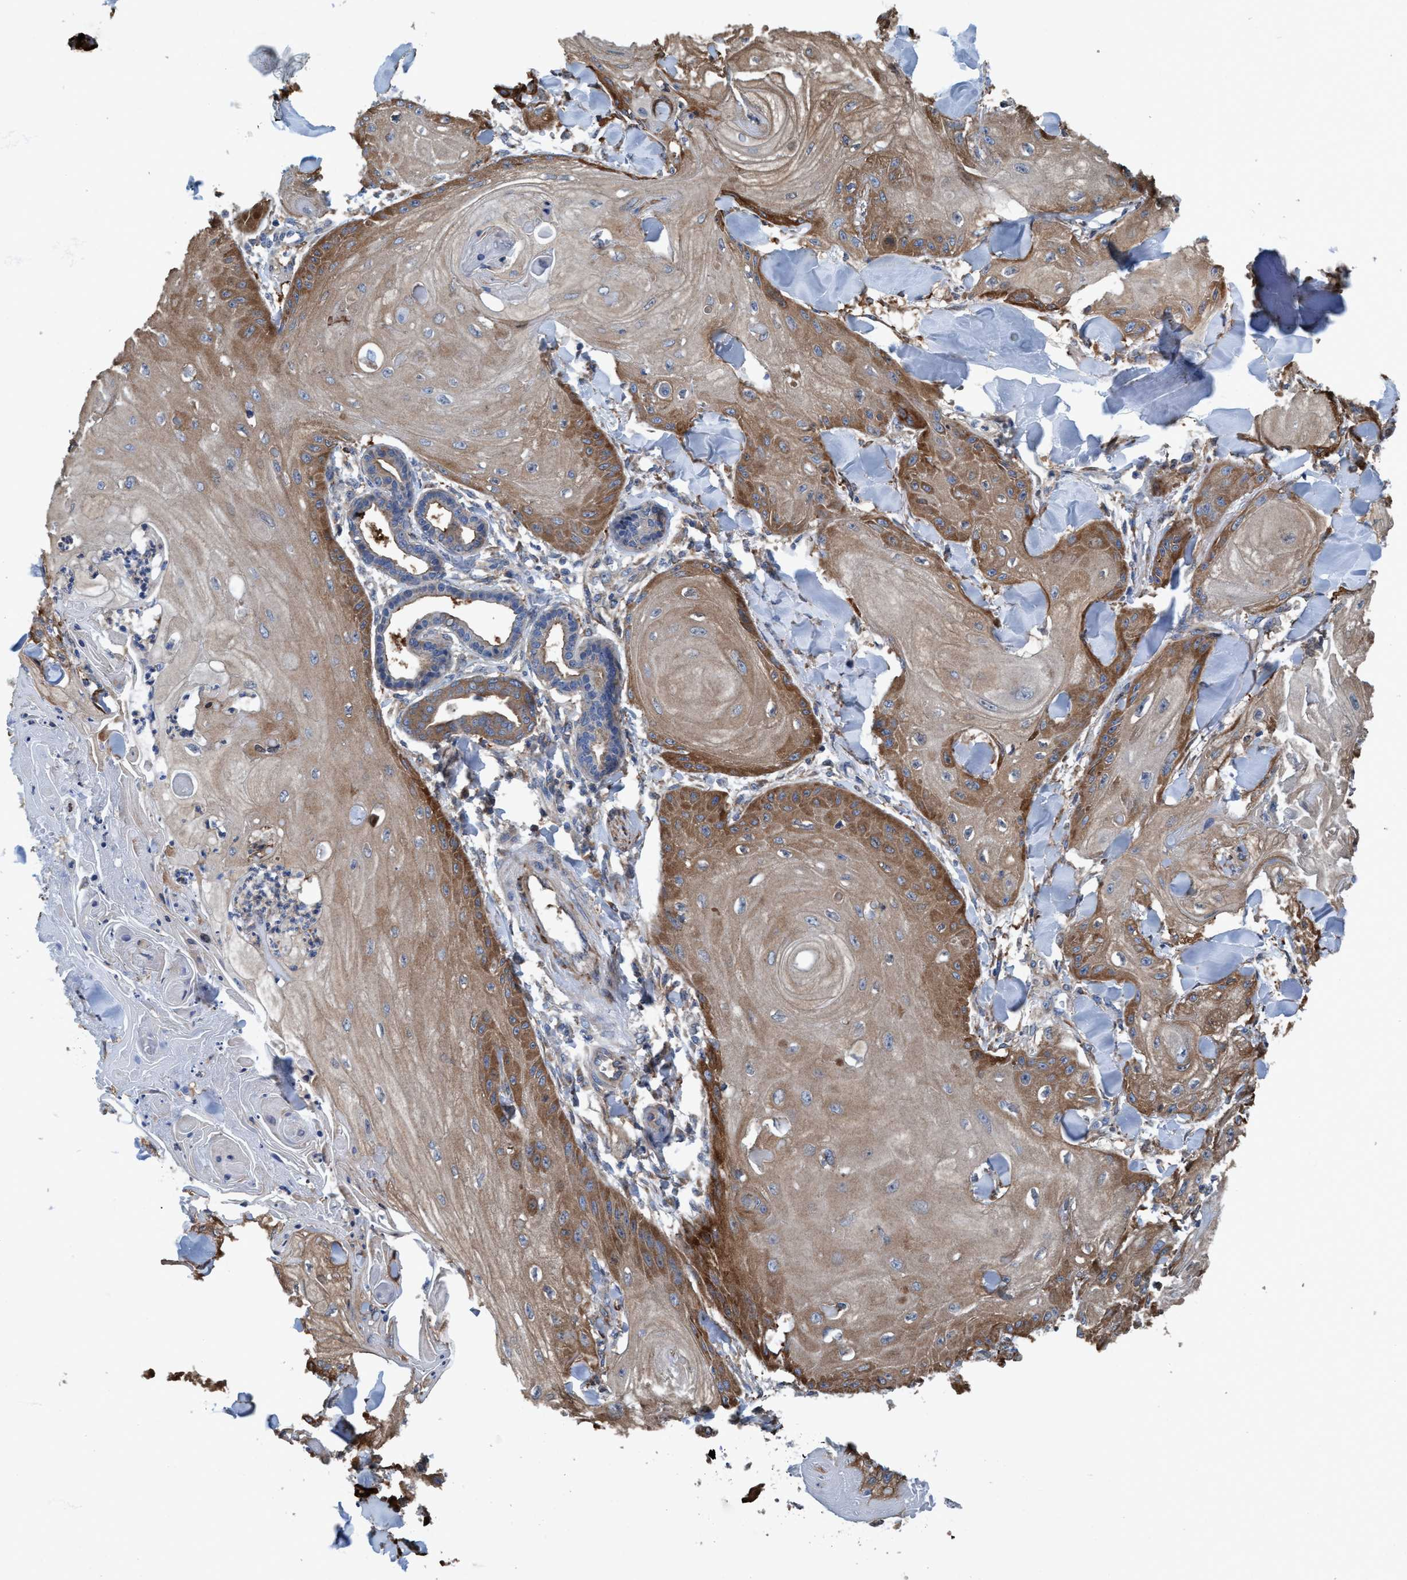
{"staining": {"intensity": "moderate", "quantity": ">75%", "location": "cytoplasmic/membranous"}, "tissue": "skin cancer", "cell_type": "Tumor cells", "image_type": "cancer", "snomed": [{"axis": "morphology", "description": "Squamous cell carcinoma, NOS"}, {"axis": "topography", "description": "Skin"}], "caption": "Skin cancer (squamous cell carcinoma) tissue exhibits moderate cytoplasmic/membranous expression in about >75% of tumor cells, visualized by immunohistochemistry. (Brightfield microscopy of DAB IHC at high magnification).", "gene": "NMT1", "patient": {"sex": "male", "age": 74}}